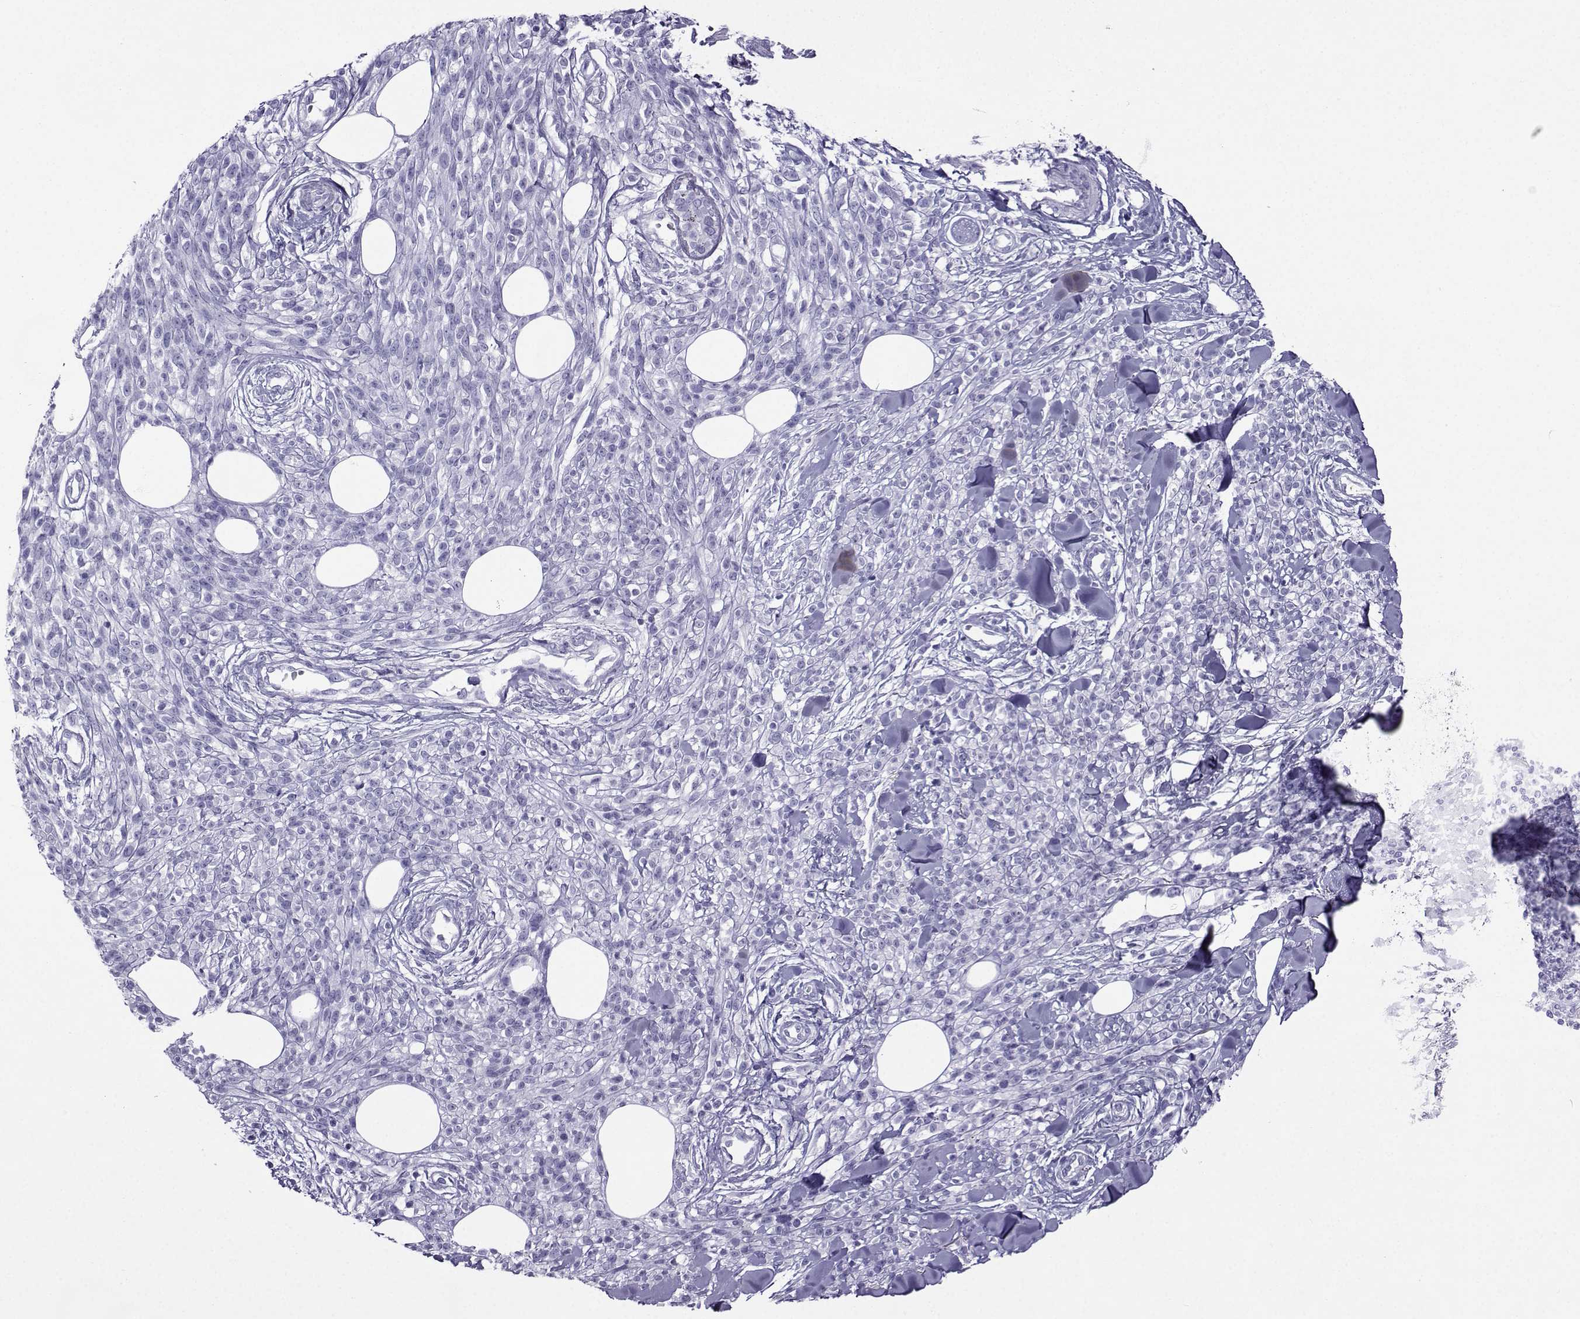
{"staining": {"intensity": "negative", "quantity": "none", "location": "none"}, "tissue": "melanoma", "cell_type": "Tumor cells", "image_type": "cancer", "snomed": [{"axis": "morphology", "description": "Malignant melanoma, NOS"}, {"axis": "topography", "description": "Skin"}, {"axis": "topography", "description": "Skin of trunk"}], "caption": "Tumor cells show no significant protein expression in malignant melanoma.", "gene": "CRYBB1", "patient": {"sex": "male", "age": 74}}